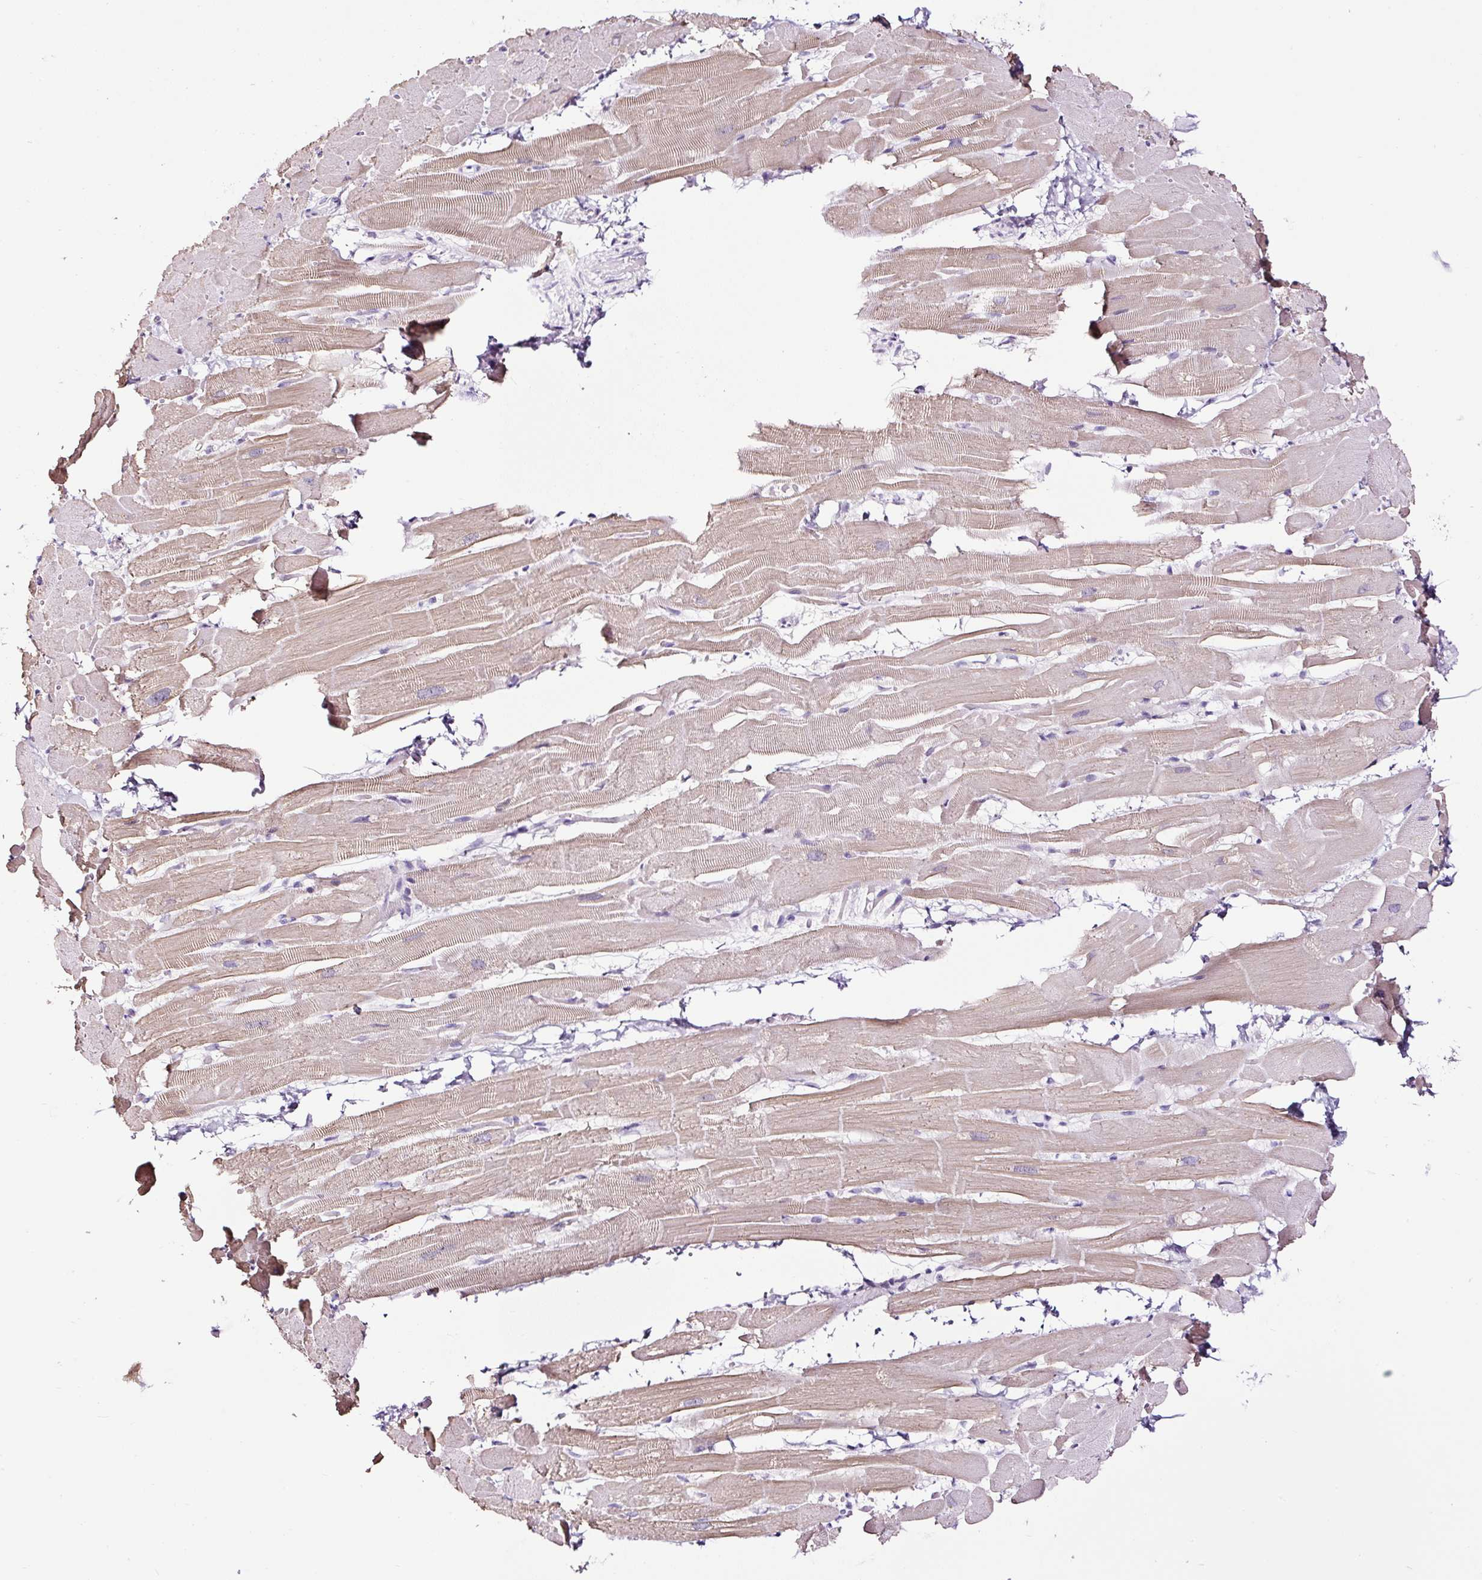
{"staining": {"intensity": "weak", "quantity": "25%-75%", "location": "cytoplasmic/membranous"}, "tissue": "heart muscle", "cell_type": "Cardiomyocytes", "image_type": "normal", "snomed": [{"axis": "morphology", "description": "Normal tissue, NOS"}, {"axis": "topography", "description": "Heart"}], "caption": "IHC of normal human heart muscle exhibits low levels of weak cytoplasmic/membranous staining in about 25%-75% of cardiomyocytes. The staining was performed using DAB (3,3'-diaminobenzidine) to visualize the protein expression in brown, while the nuclei were stained in blue with hematoxylin (Magnification: 20x).", "gene": "NPHS2", "patient": {"sex": "male", "age": 37}}